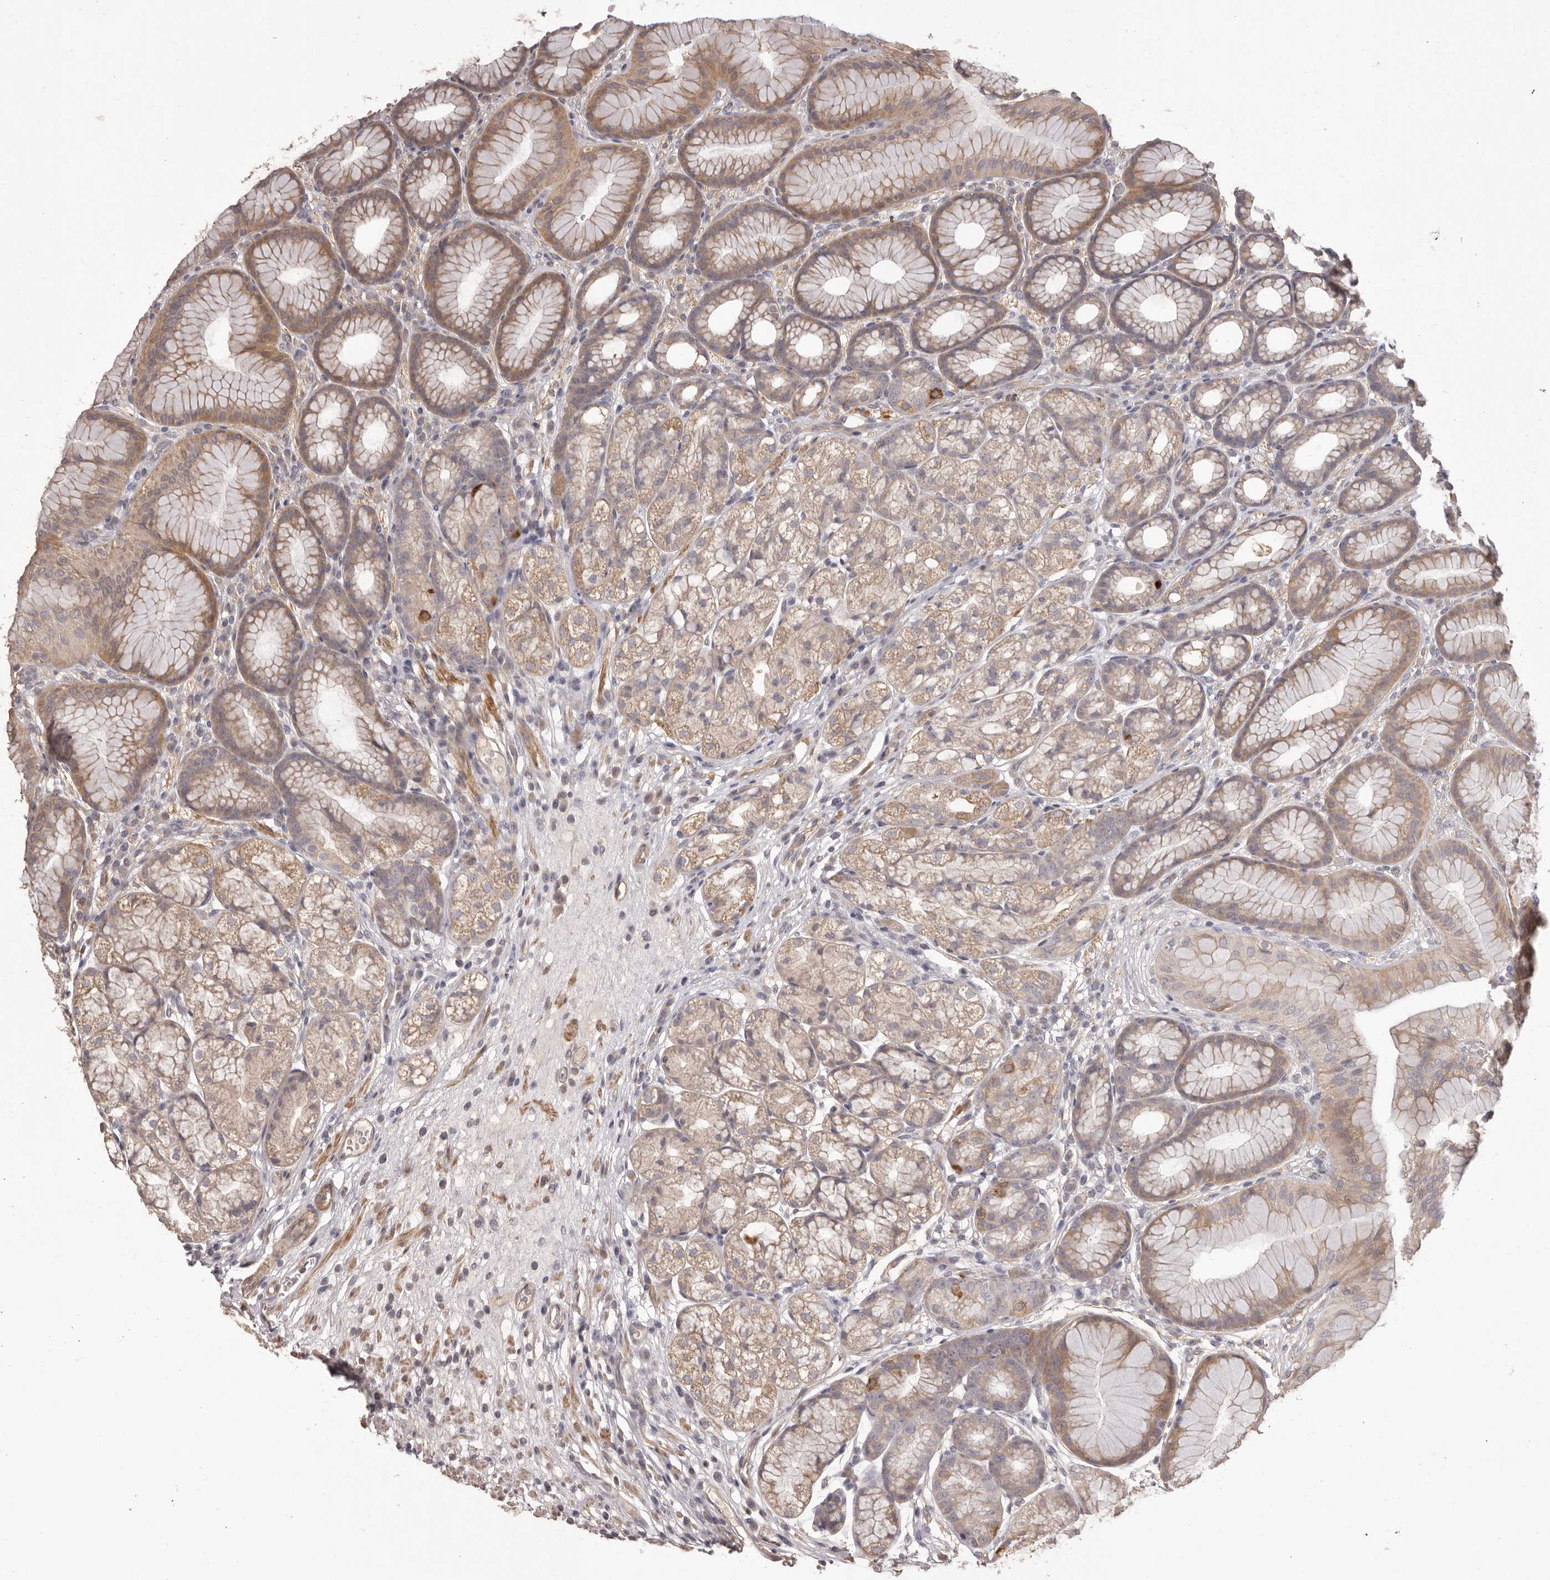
{"staining": {"intensity": "moderate", "quantity": "25%-75%", "location": "cytoplasmic/membranous"}, "tissue": "stomach", "cell_type": "Glandular cells", "image_type": "normal", "snomed": [{"axis": "morphology", "description": "Normal tissue, NOS"}, {"axis": "topography", "description": "Stomach"}], "caption": "Stomach stained for a protein exhibits moderate cytoplasmic/membranous positivity in glandular cells. The staining was performed using DAB (3,3'-diaminobenzidine) to visualize the protein expression in brown, while the nuclei were stained in blue with hematoxylin (Magnification: 20x).", "gene": "HRH1", "patient": {"sex": "male", "age": 57}}